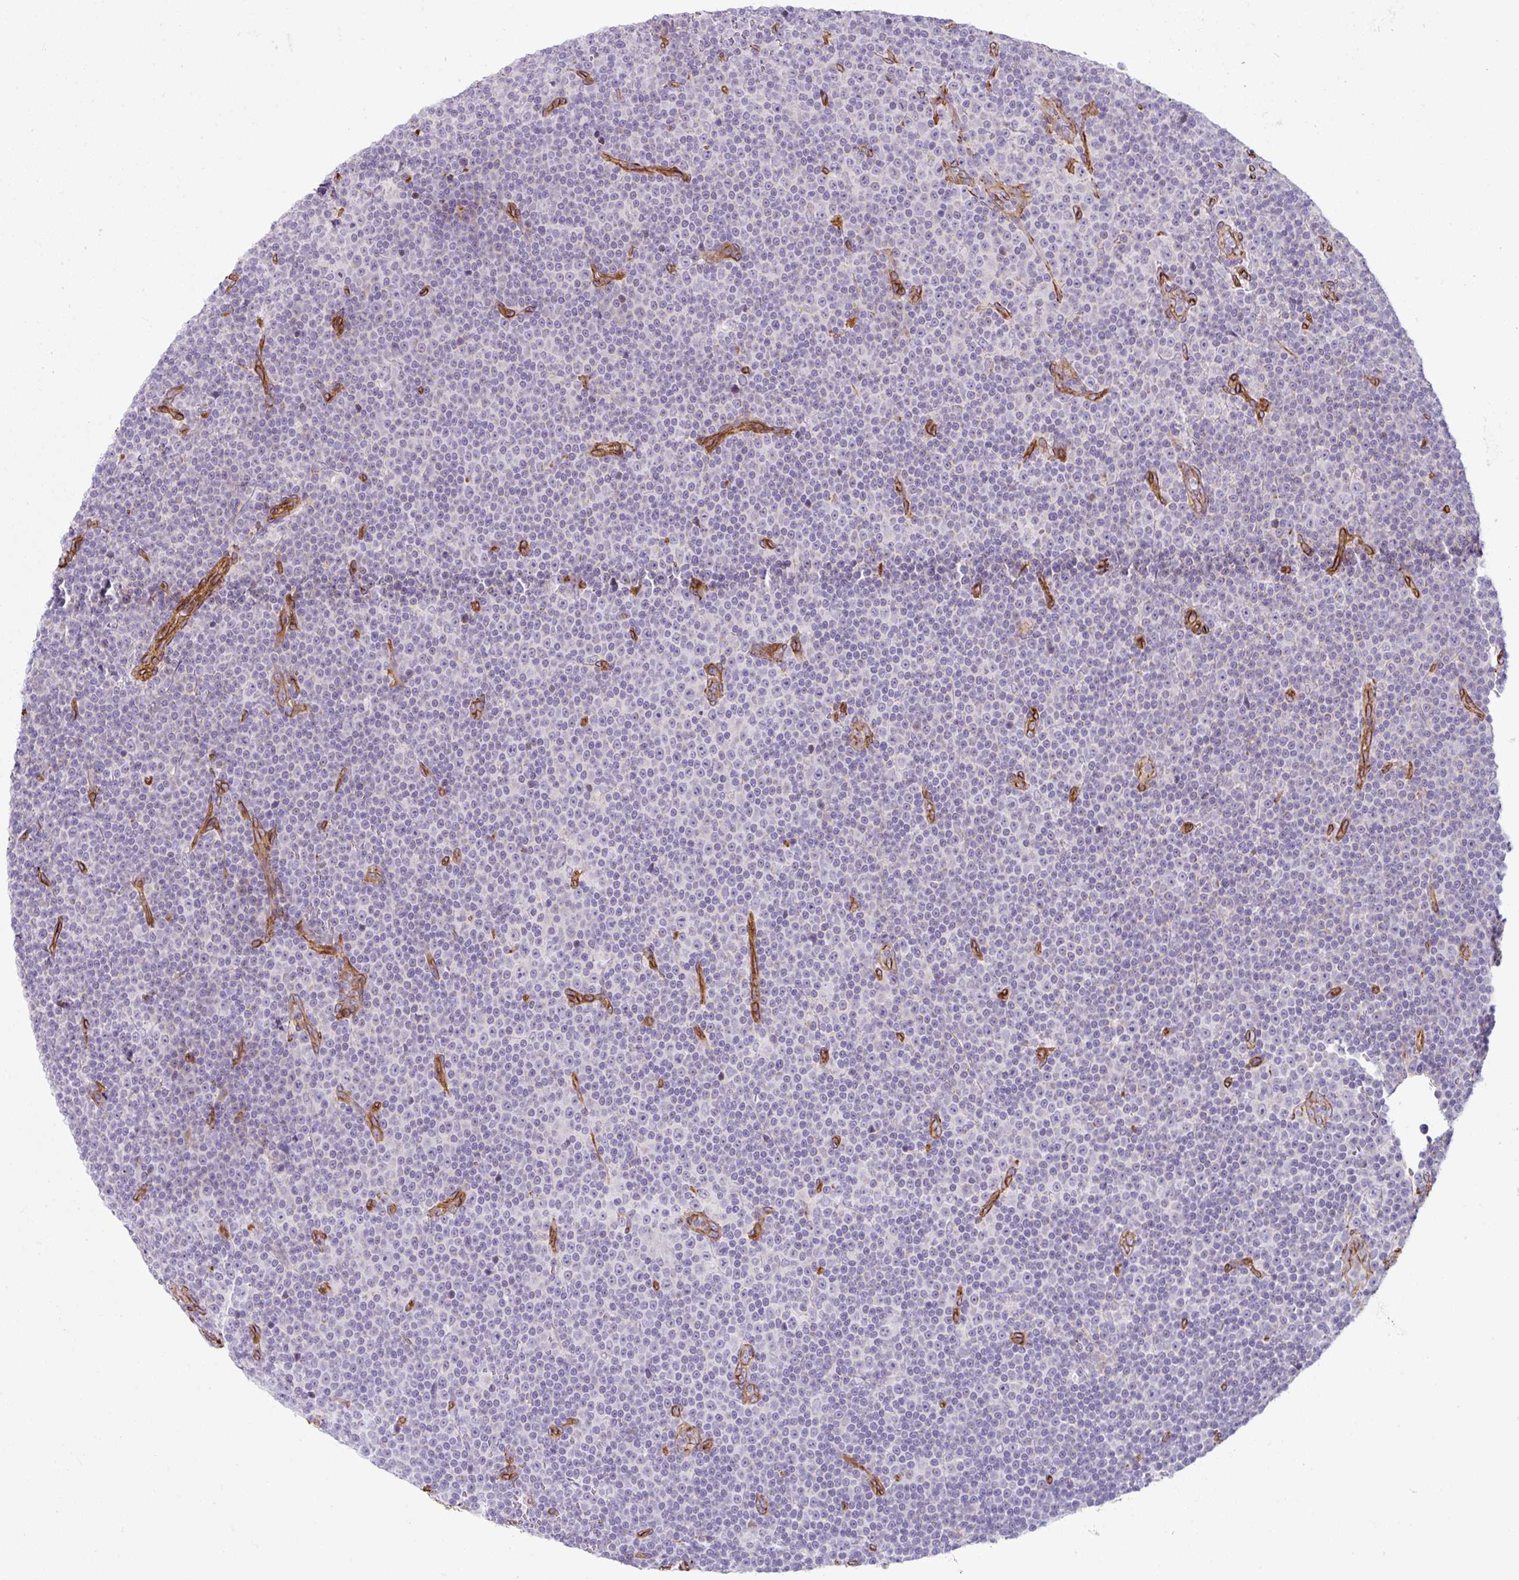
{"staining": {"intensity": "negative", "quantity": "none", "location": "none"}, "tissue": "lymphoma", "cell_type": "Tumor cells", "image_type": "cancer", "snomed": [{"axis": "morphology", "description": "Malignant lymphoma, non-Hodgkin's type, Low grade"}, {"axis": "topography", "description": "Lymph node"}], "caption": "DAB (3,3'-diaminobenzidine) immunohistochemical staining of human lymphoma exhibits no significant expression in tumor cells.", "gene": "ANKUB1", "patient": {"sex": "female", "age": 67}}